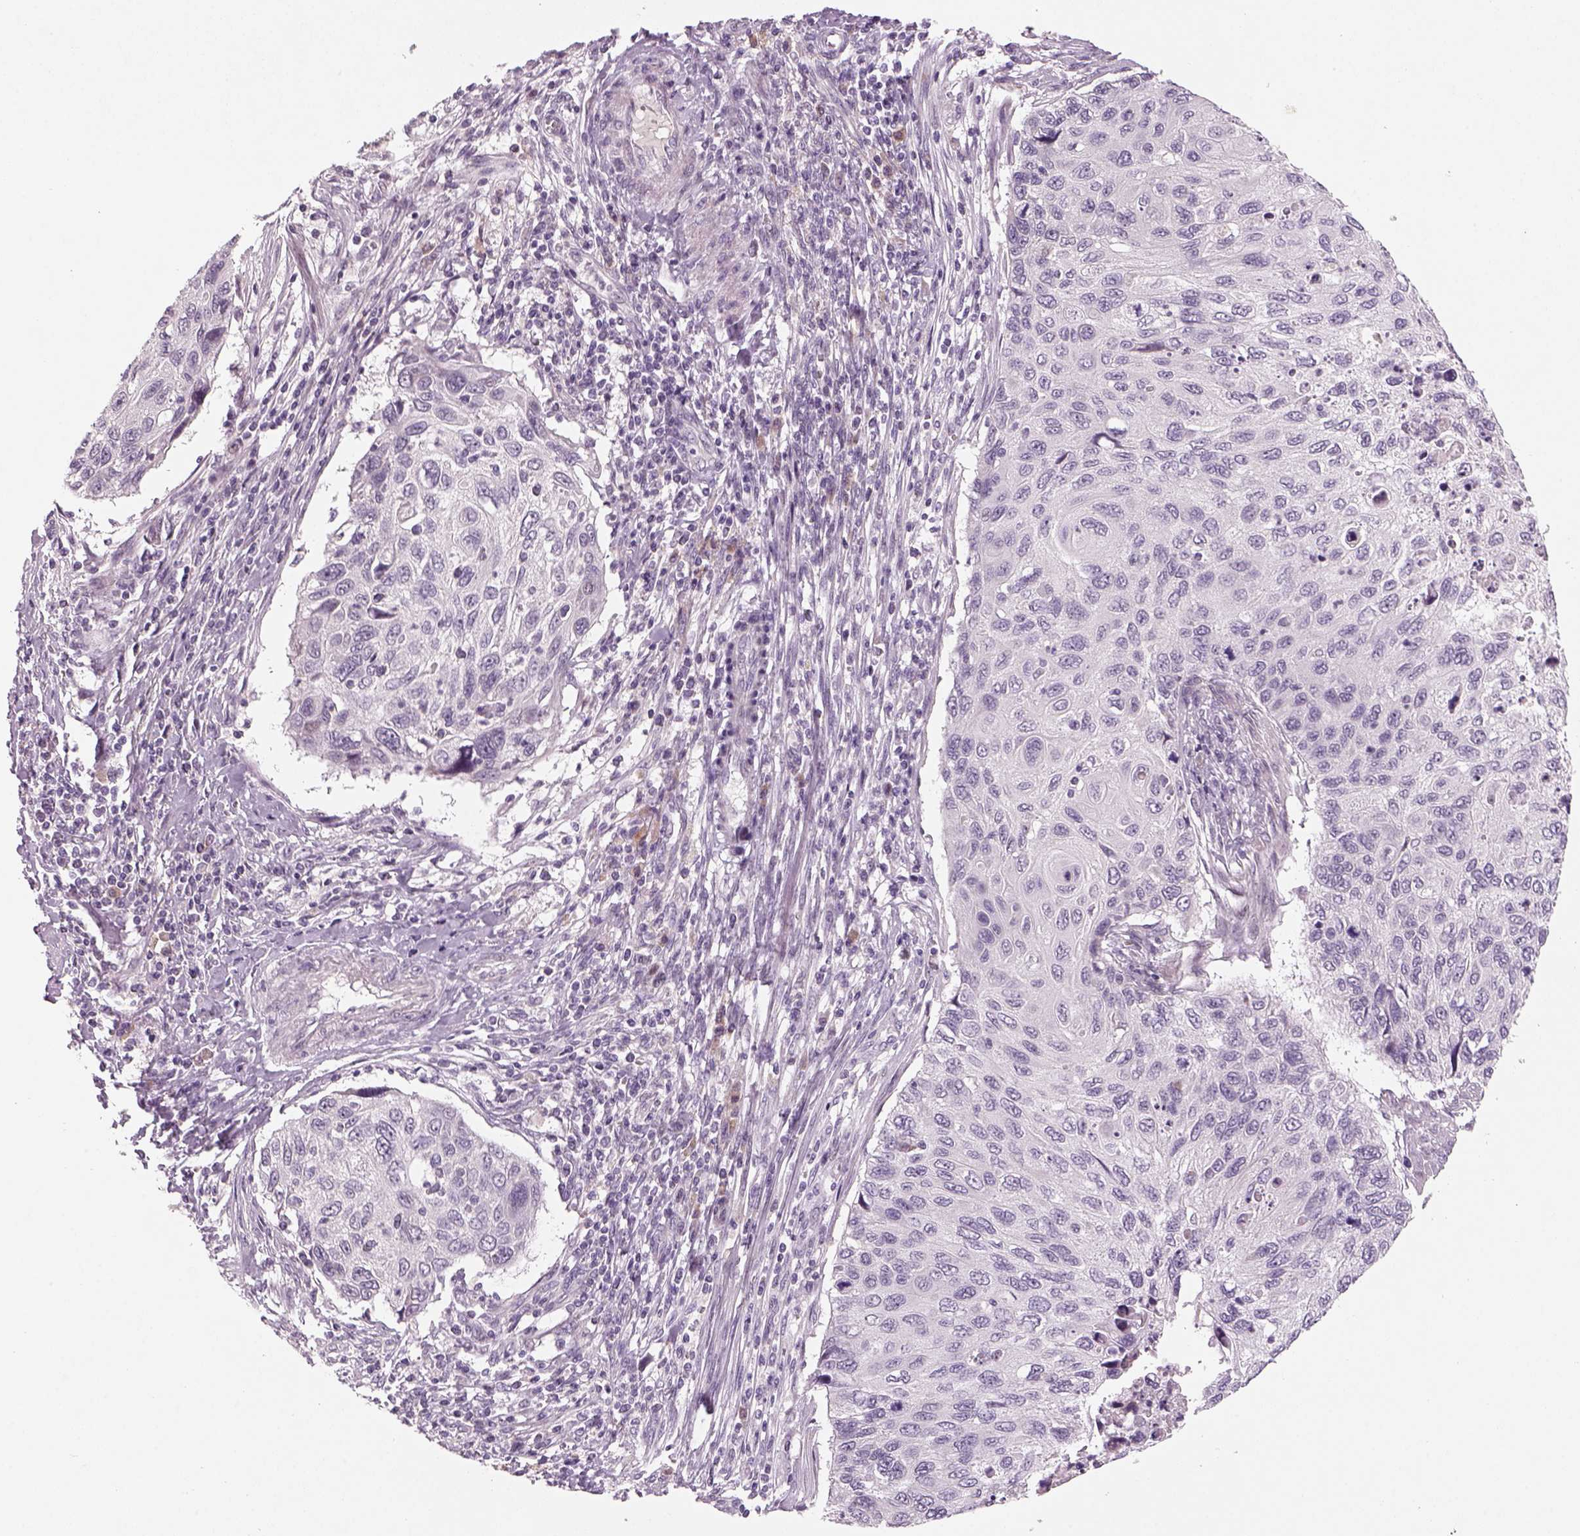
{"staining": {"intensity": "negative", "quantity": "none", "location": "none"}, "tissue": "cervical cancer", "cell_type": "Tumor cells", "image_type": "cancer", "snomed": [{"axis": "morphology", "description": "Squamous cell carcinoma, NOS"}, {"axis": "topography", "description": "Cervix"}], "caption": "This is an immunohistochemistry image of cervical squamous cell carcinoma. There is no staining in tumor cells.", "gene": "PENK", "patient": {"sex": "female", "age": 70}}